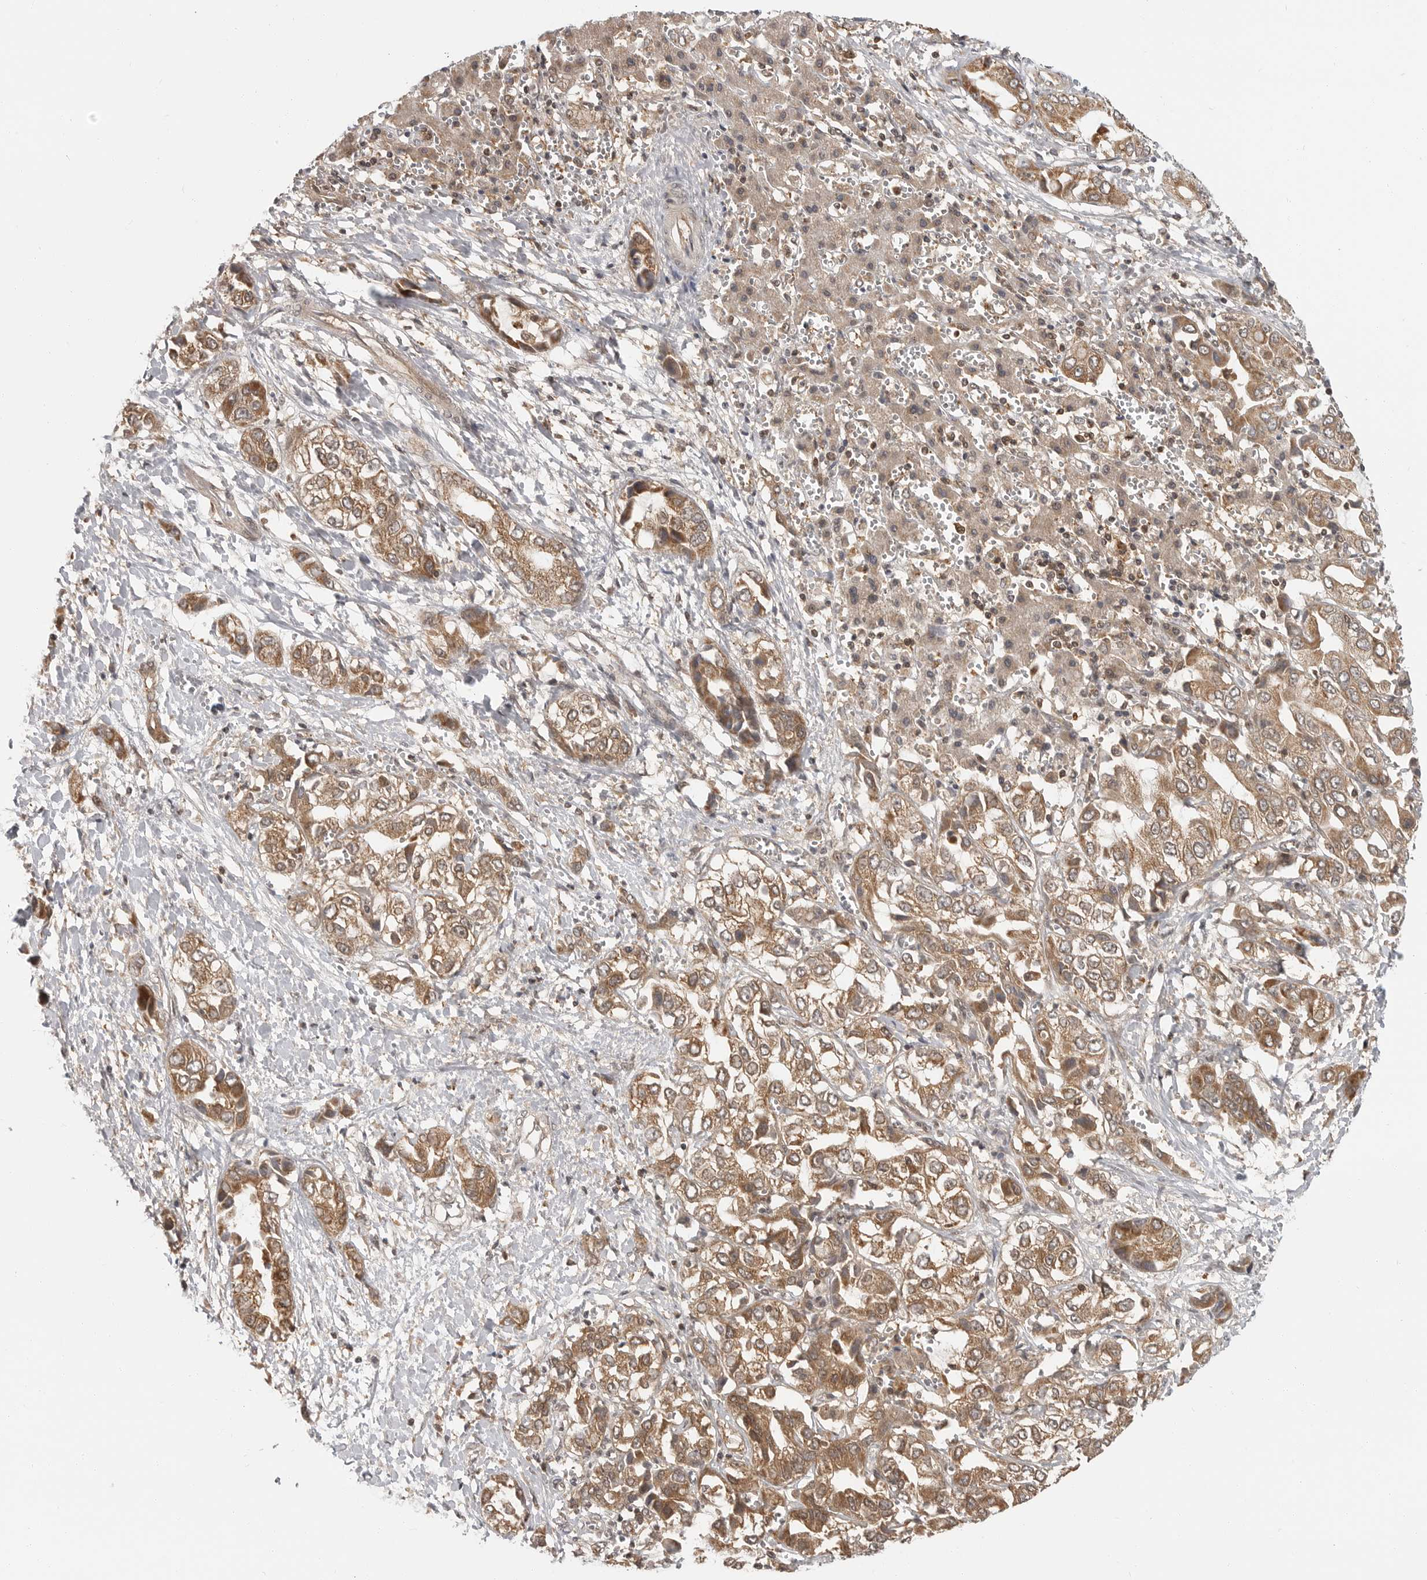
{"staining": {"intensity": "moderate", "quantity": ">75%", "location": "cytoplasmic/membranous"}, "tissue": "liver cancer", "cell_type": "Tumor cells", "image_type": "cancer", "snomed": [{"axis": "morphology", "description": "Cholangiocarcinoma"}, {"axis": "topography", "description": "Liver"}], "caption": "Moderate cytoplasmic/membranous expression is seen in about >75% of tumor cells in cholangiocarcinoma (liver). (Brightfield microscopy of DAB IHC at high magnification).", "gene": "SZRD1", "patient": {"sex": "female", "age": 52}}